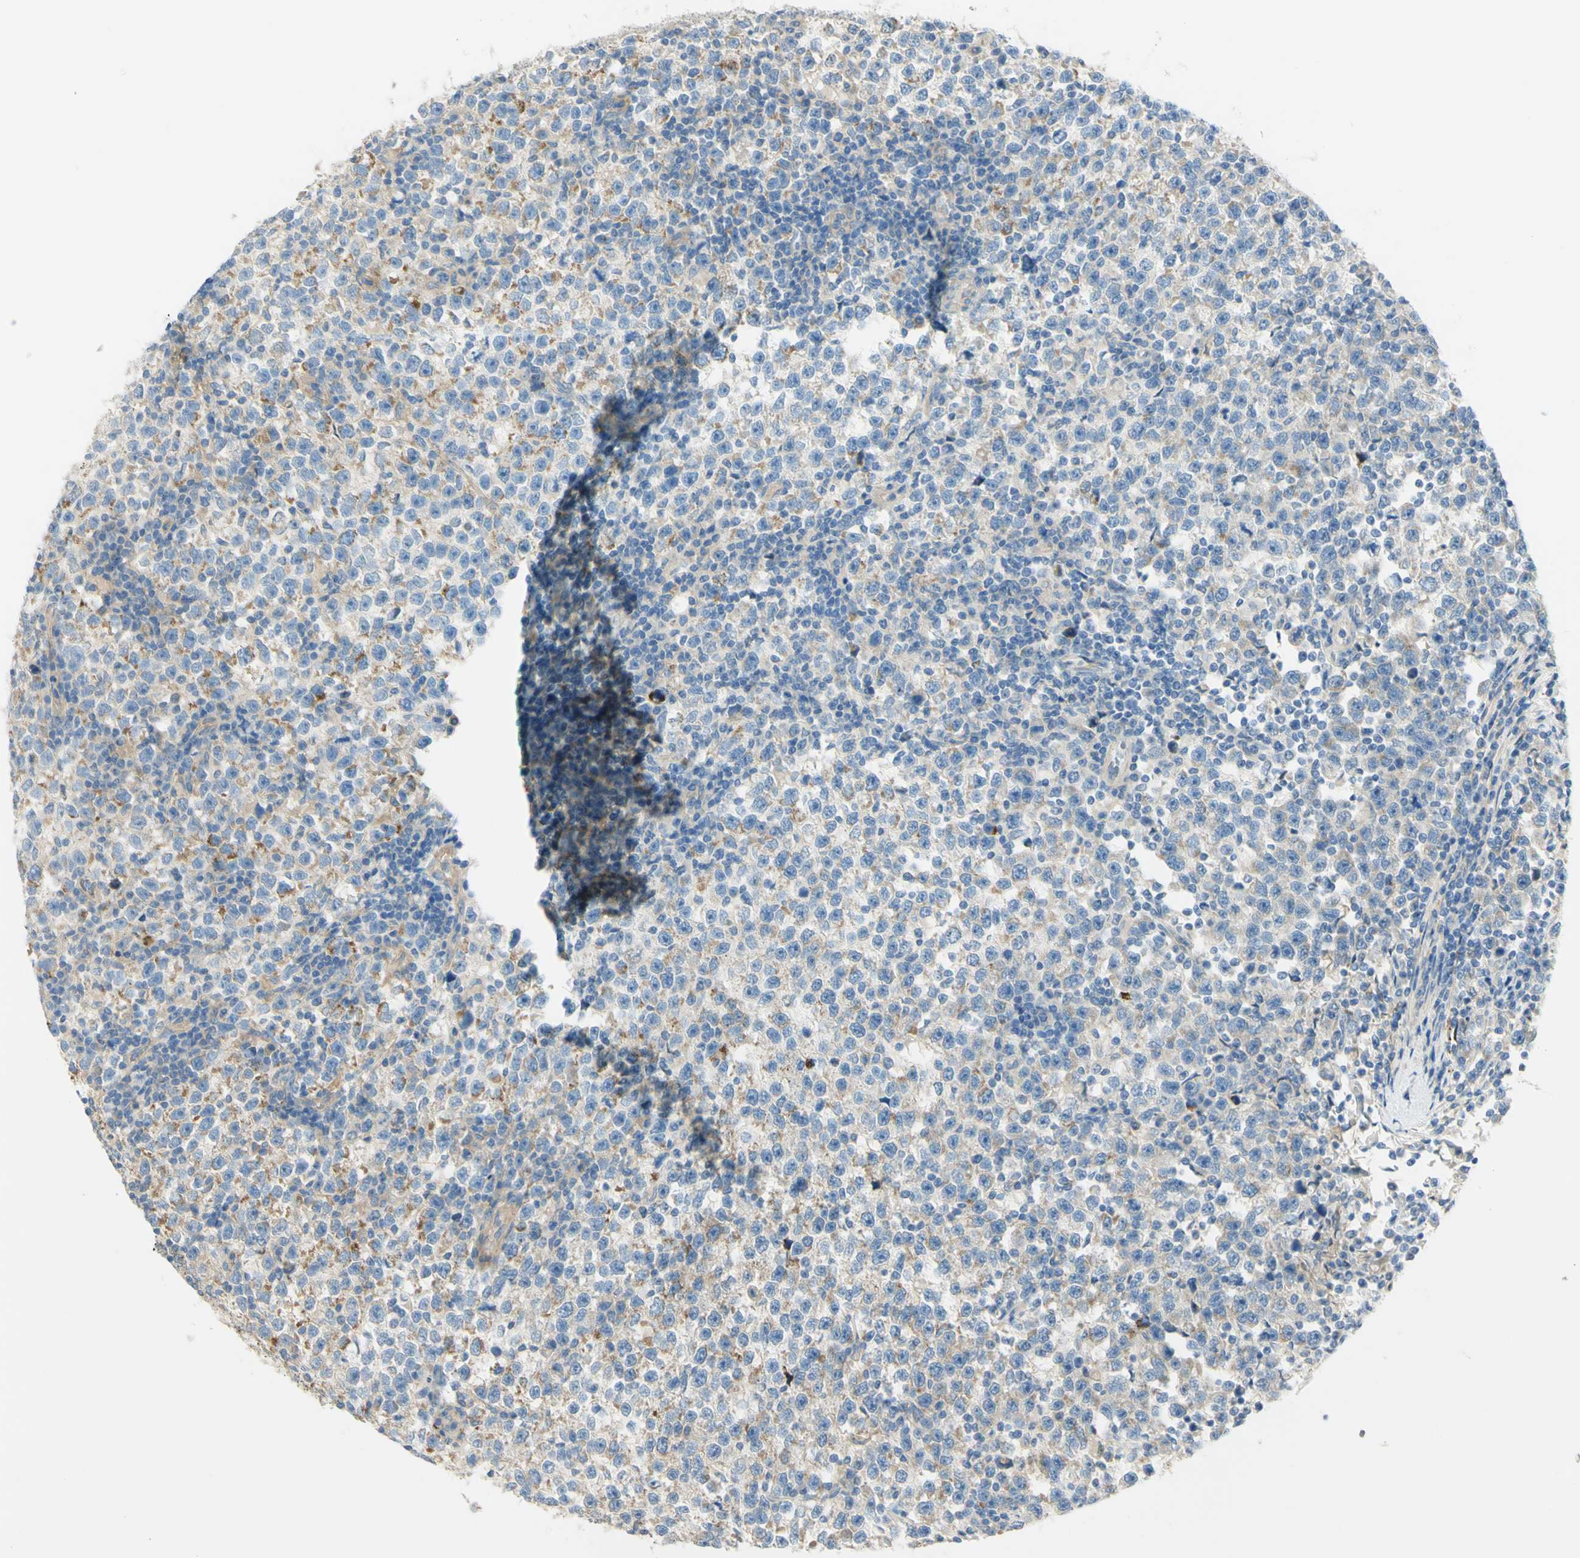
{"staining": {"intensity": "weak", "quantity": "25%-75%", "location": "cytoplasmic/membranous"}, "tissue": "testis cancer", "cell_type": "Tumor cells", "image_type": "cancer", "snomed": [{"axis": "morphology", "description": "Seminoma, NOS"}, {"axis": "topography", "description": "Testis"}], "caption": "A high-resolution photomicrograph shows immunohistochemistry staining of testis seminoma, which reveals weak cytoplasmic/membranous expression in approximately 25%-75% of tumor cells.", "gene": "GCNT3", "patient": {"sex": "male", "age": 43}}